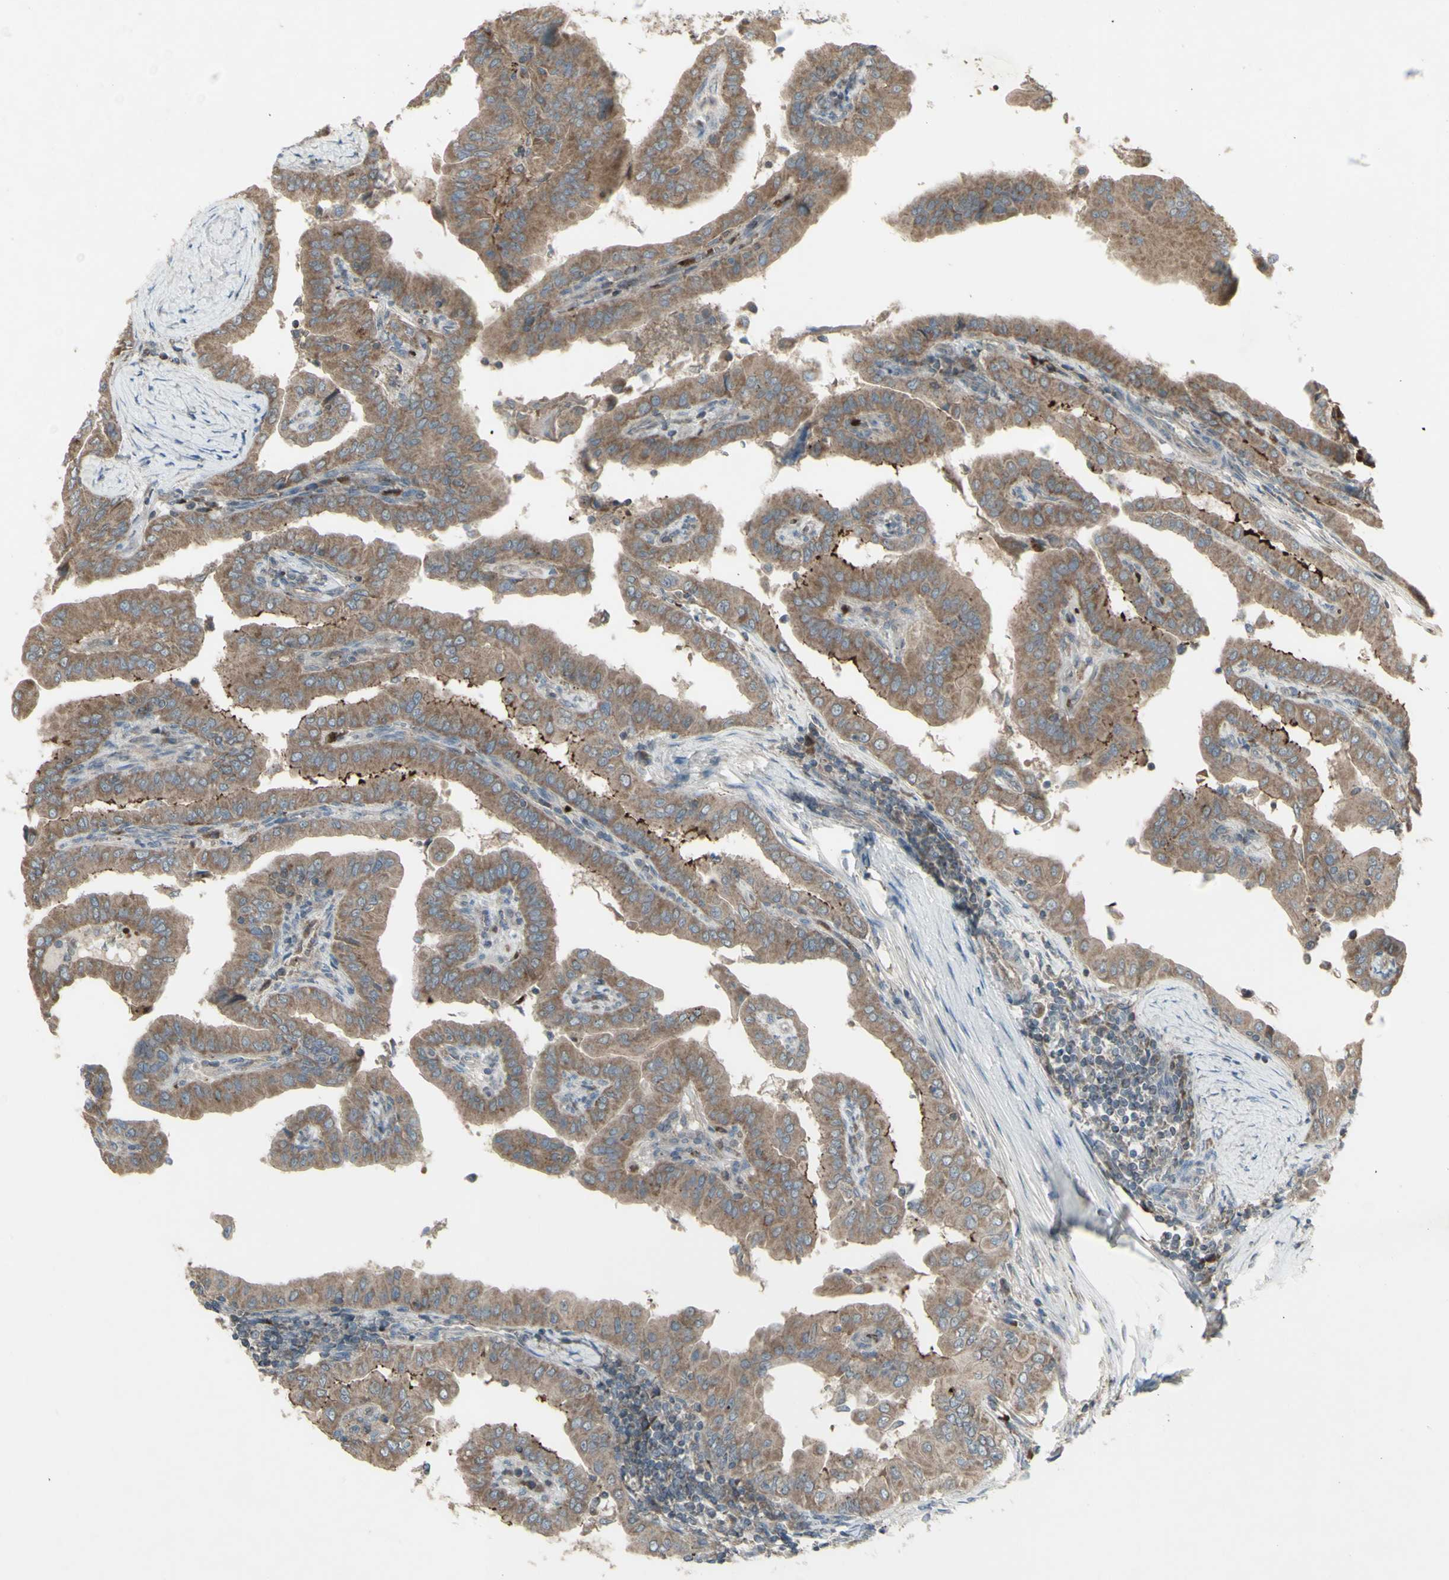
{"staining": {"intensity": "moderate", "quantity": ">75%", "location": "cytoplasmic/membranous"}, "tissue": "thyroid cancer", "cell_type": "Tumor cells", "image_type": "cancer", "snomed": [{"axis": "morphology", "description": "Papillary adenocarcinoma, NOS"}, {"axis": "topography", "description": "Thyroid gland"}], "caption": "The histopathology image exhibits a brown stain indicating the presence of a protein in the cytoplasmic/membranous of tumor cells in thyroid papillary adenocarcinoma. (DAB (3,3'-diaminobenzidine) IHC with brightfield microscopy, high magnification).", "gene": "SHC1", "patient": {"sex": "male", "age": 33}}